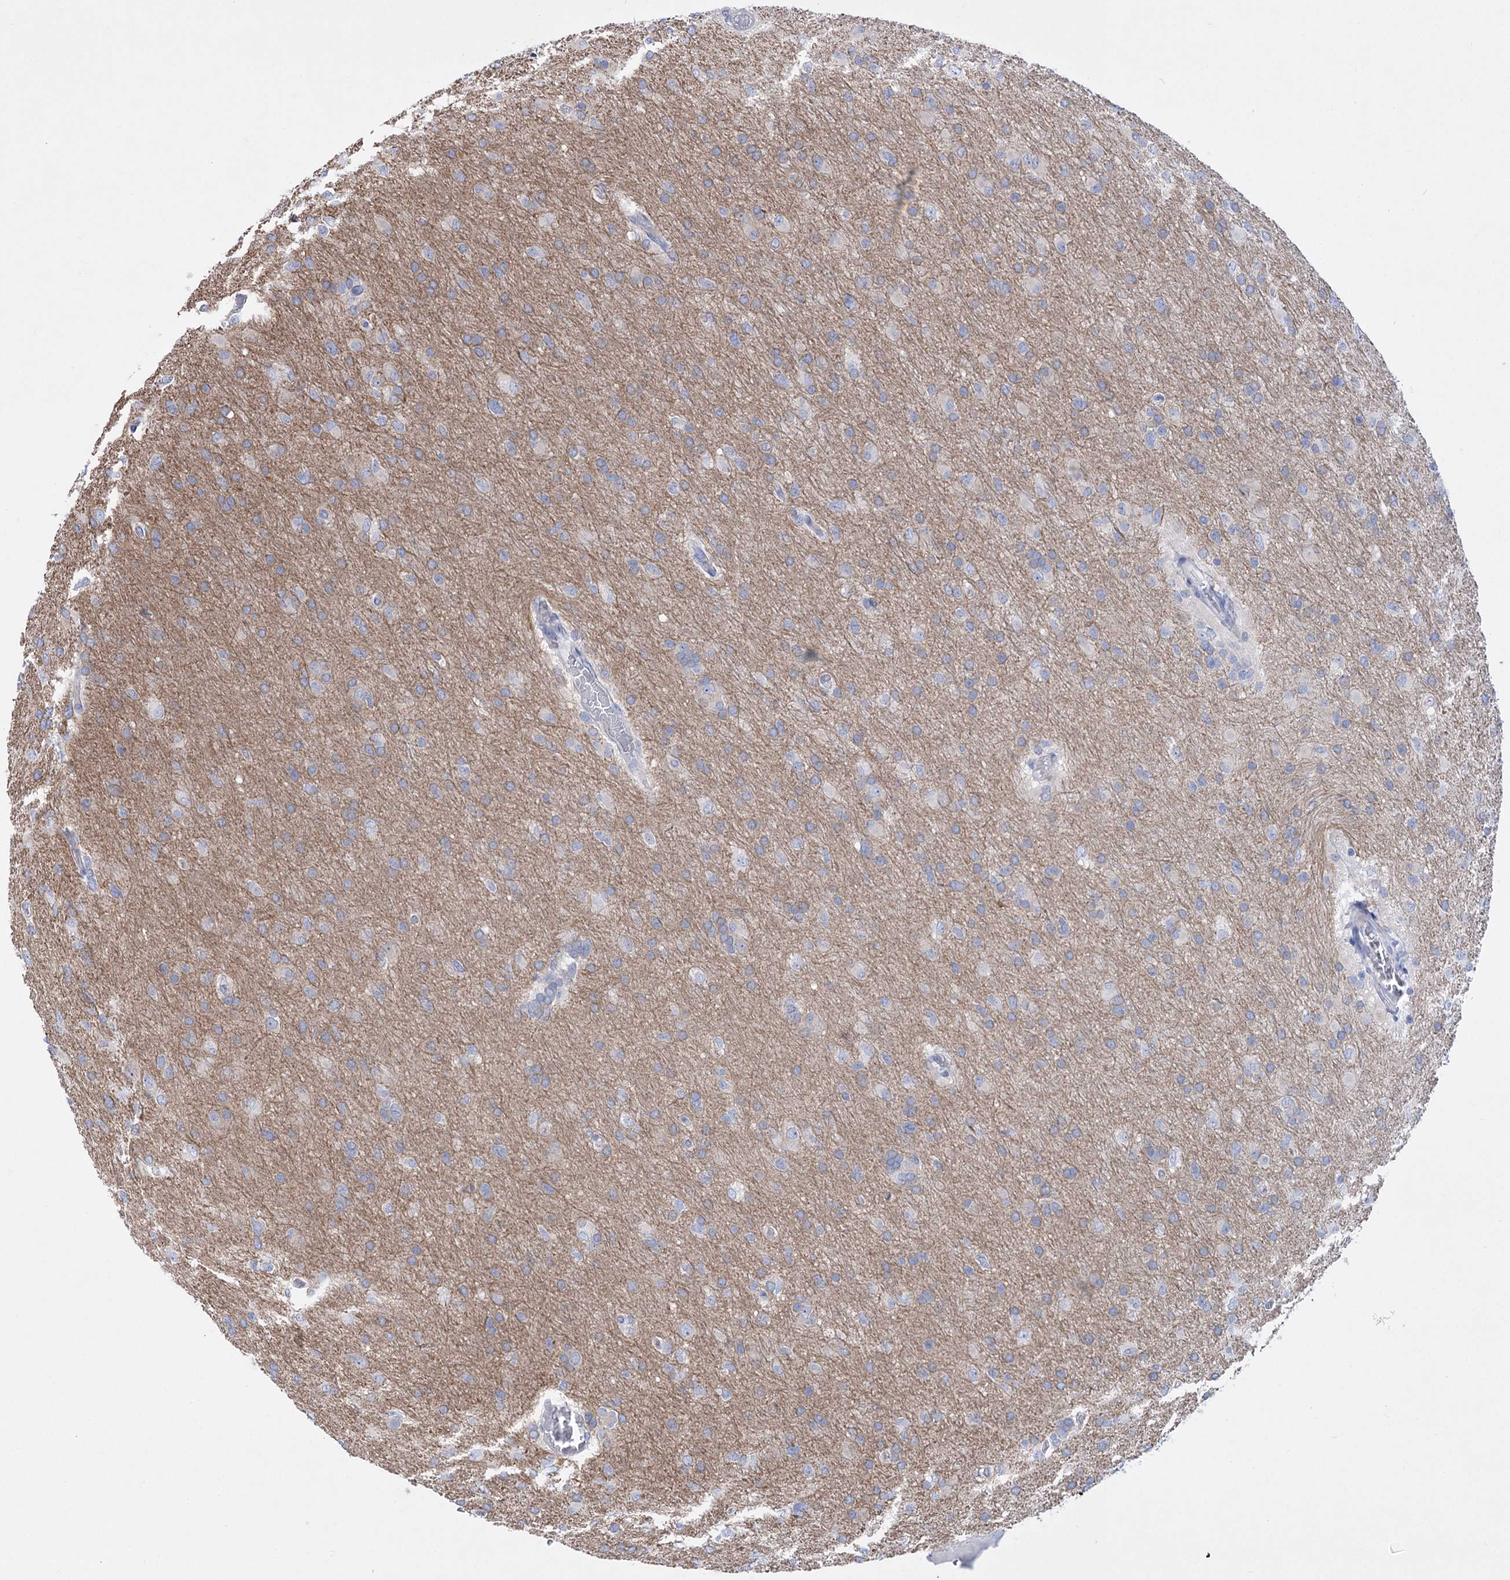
{"staining": {"intensity": "weak", "quantity": "25%-75%", "location": "cytoplasmic/membranous"}, "tissue": "glioma", "cell_type": "Tumor cells", "image_type": "cancer", "snomed": [{"axis": "morphology", "description": "Glioma, malignant, High grade"}, {"axis": "topography", "description": "Cerebral cortex"}], "caption": "Glioma stained for a protein reveals weak cytoplasmic/membranous positivity in tumor cells.", "gene": "LRRC34", "patient": {"sex": "female", "age": 36}}